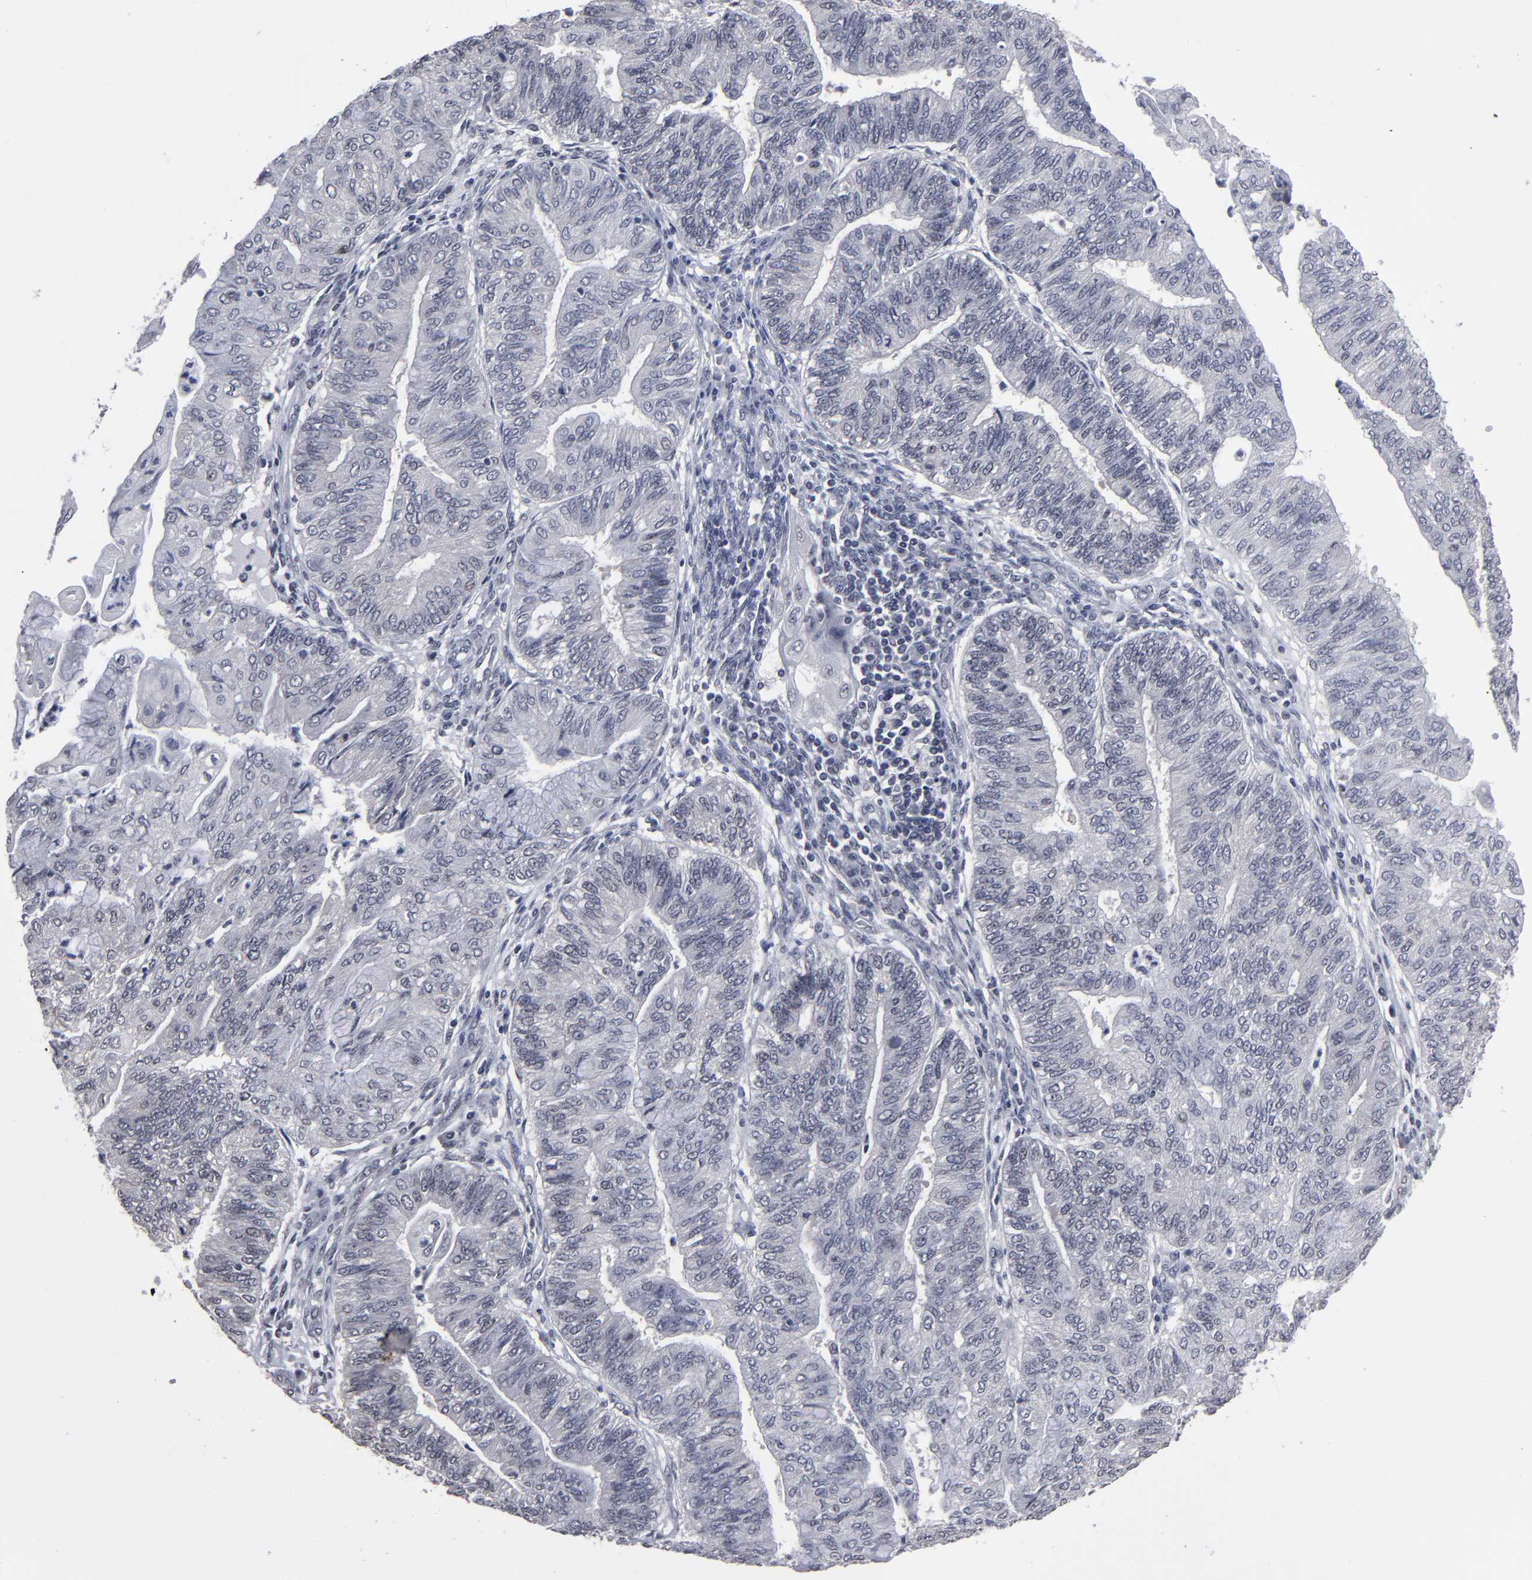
{"staining": {"intensity": "negative", "quantity": "none", "location": "none"}, "tissue": "endometrial cancer", "cell_type": "Tumor cells", "image_type": "cancer", "snomed": [{"axis": "morphology", "description": "Adenocarcinoma, NOS"}, {"axis": "topography", "description": "Endometrium"}], "caption": "IHC photomicrograph of human endometrial cancer (adenocarcinoma) stained for a protein (brown), which displays no staining in tumor cells.", "gene": "SSRP1", "patient": {"sex": "female", "age": 59}}